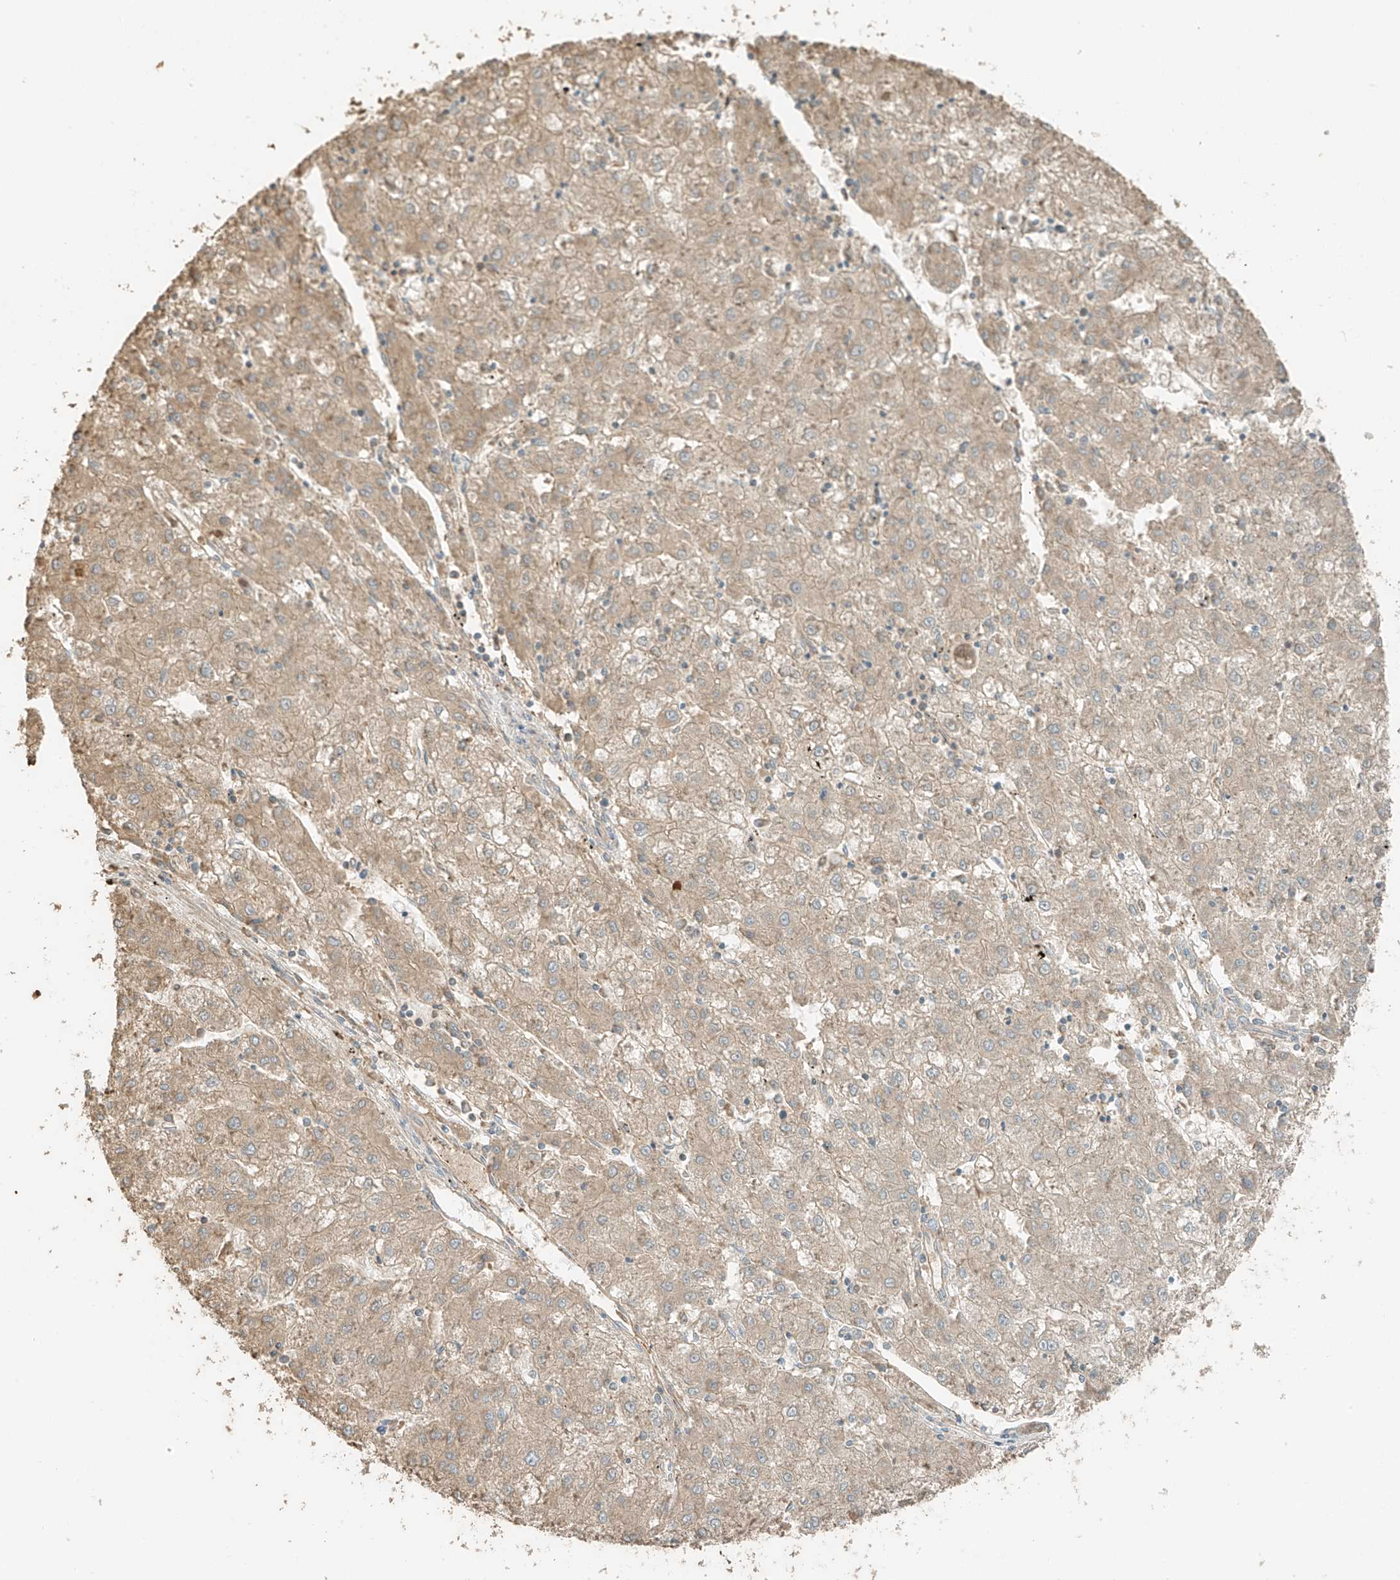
{"staining": {"intensity": "weak", "quantity": ">75%", "location": "cytoplasmic/membranous"}, "tissue": "liver cancer", "cell_type": "Tumor cells", "image_type": "cancer", "snomed": [{"axis": "morphology", "description": "Carcinoma, Hepatocellular, NOS"}, {"axis": "topography", "description": "Liver"}], "caption": "A low amount of weak cytoplasmic/membranous staining is present in about >75% of tumor cells in liver cancer tissue.", "gene": "RFTN2", "patient": {"sex": "male", "age": 72}}